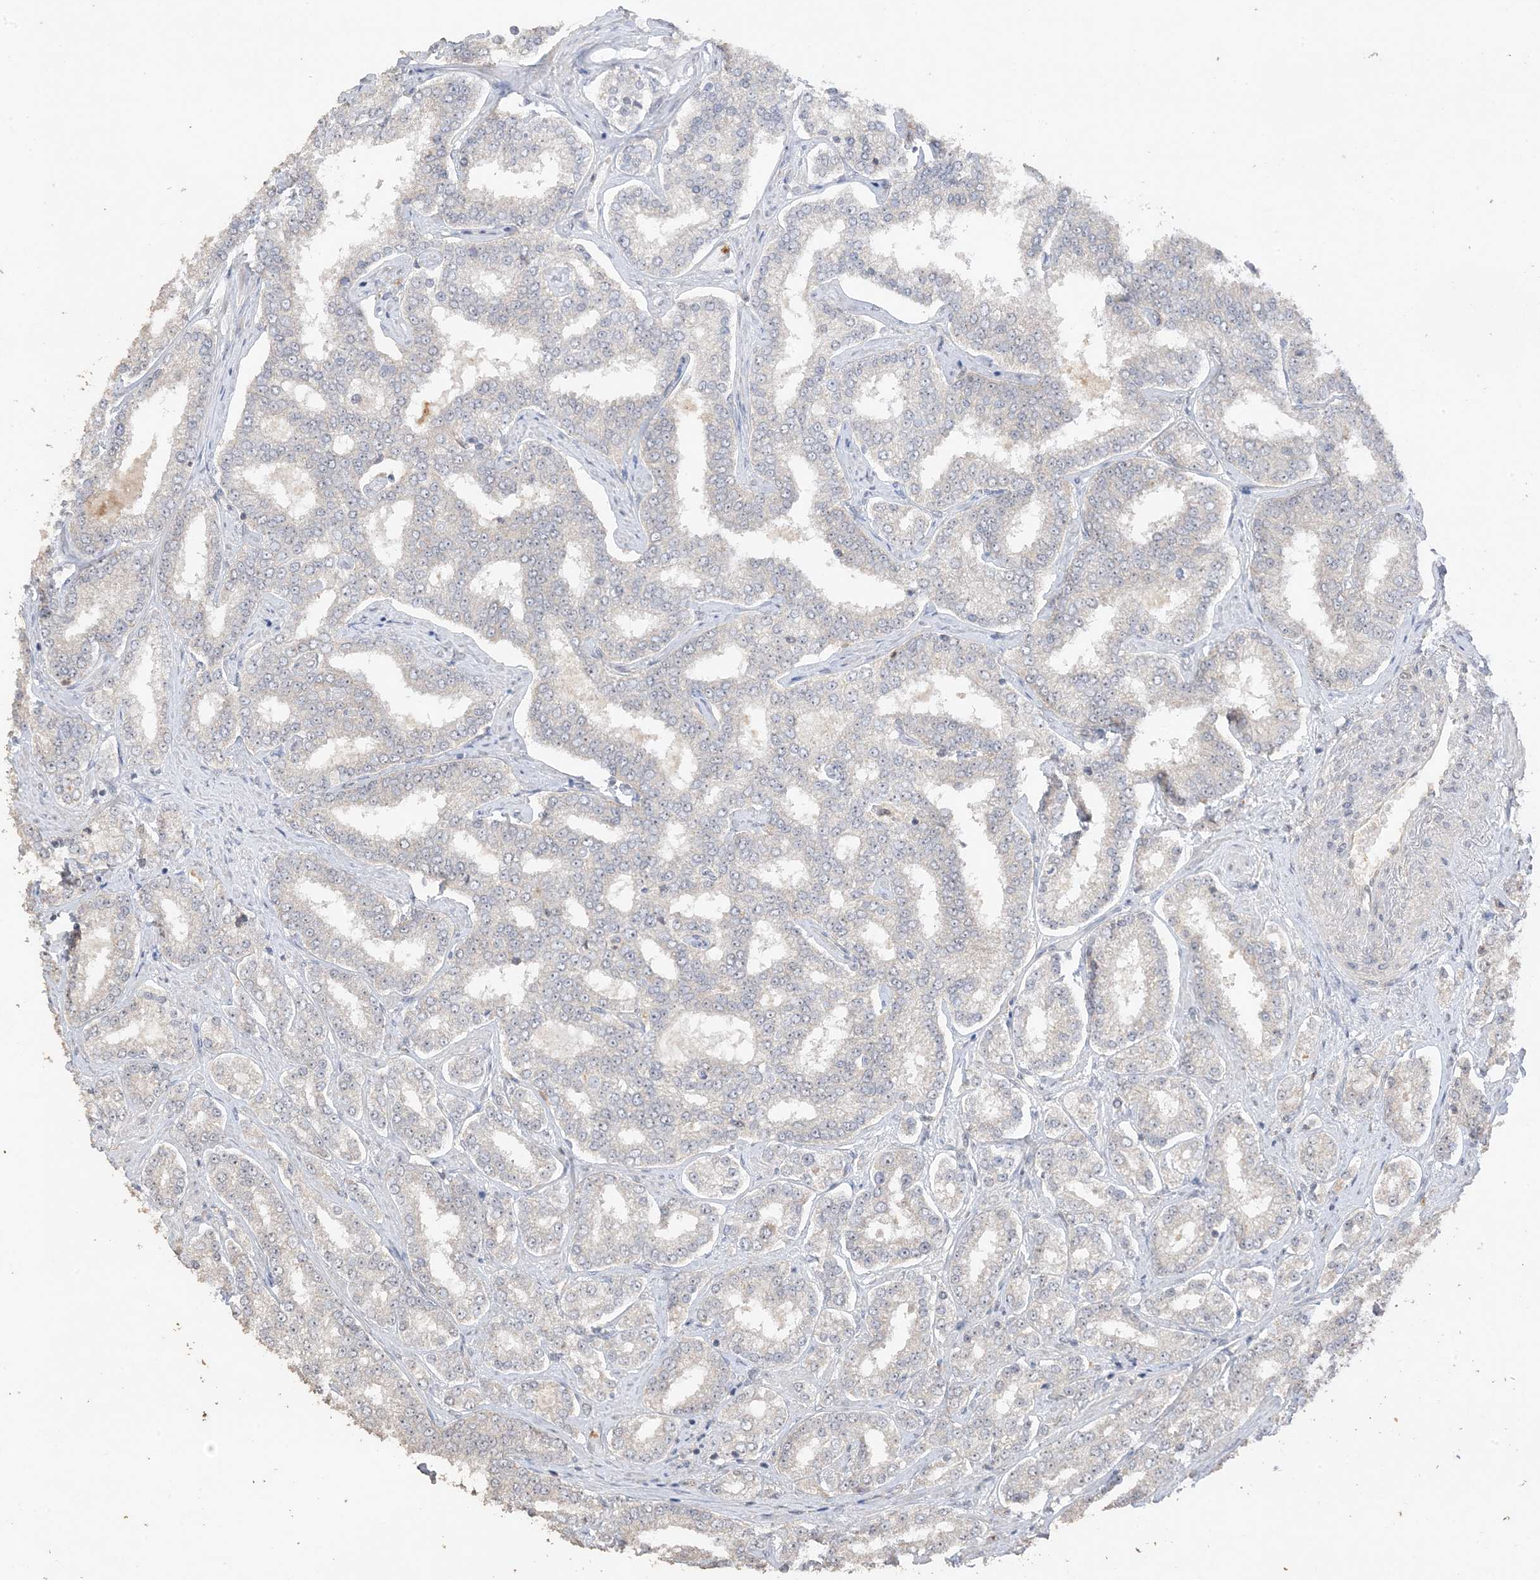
{"staining": {"intensity": "negative", "quantity": "none", "location": "none"}, "tissue": "prostate cancer", "cell_type": "Tumor cells", "image_type": "cancer", "snomed": [{"axis": "morphology", "description": "Normal tissue, NOS"}, {"axis": "morphology", "description": "Adenocarcinoma, High grade"}, {"axis": "topography", "description": "Prostate"}], "caption": "Prostate cancer was stained to show a protein in brown. There is no significant positivity in tumor cells.", "gene": "DDX18", "patient": {"sex": "male", "age": 83}}